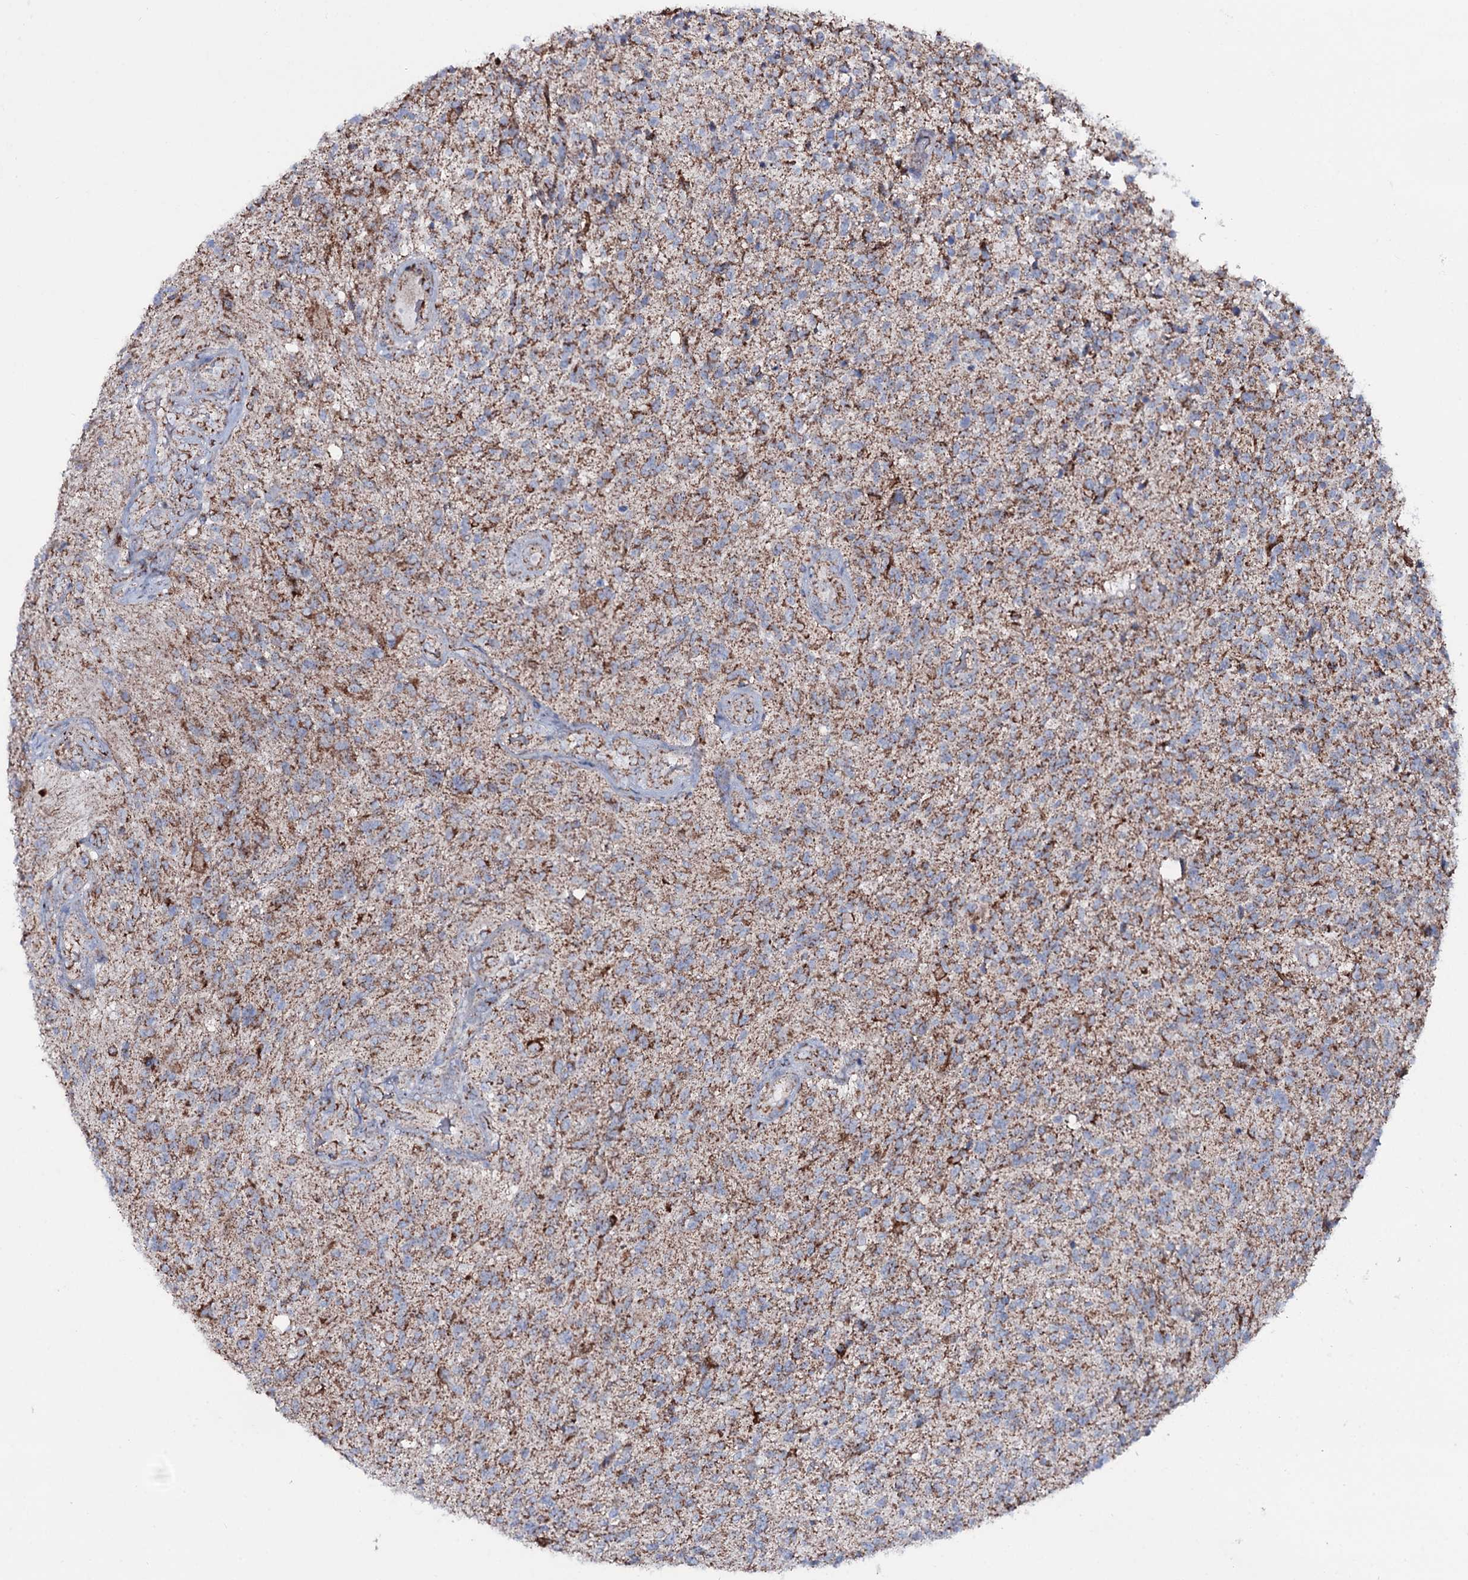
{"staining": {"intensity": "moderate", "quantity": "25%-75%", "location": "cytoplasmic/membranous"}, "tissue": "glioma", "cell_type": "Tumor cells", "image_type": "cancer", "snomed": [{"axis": "morphology", "description": "Glioma, malignant, High grade"}, {"axis": "topography", "description": "Brain"}], "caption": "Protein expression analysis of malignant high-grade glioma demonstrates moderate cytoplasmic/membranous expression in approximately 25%-75% of tumor cells.", "gene": "MRPS35", "patient": {"sex": "male", "age": 56}}